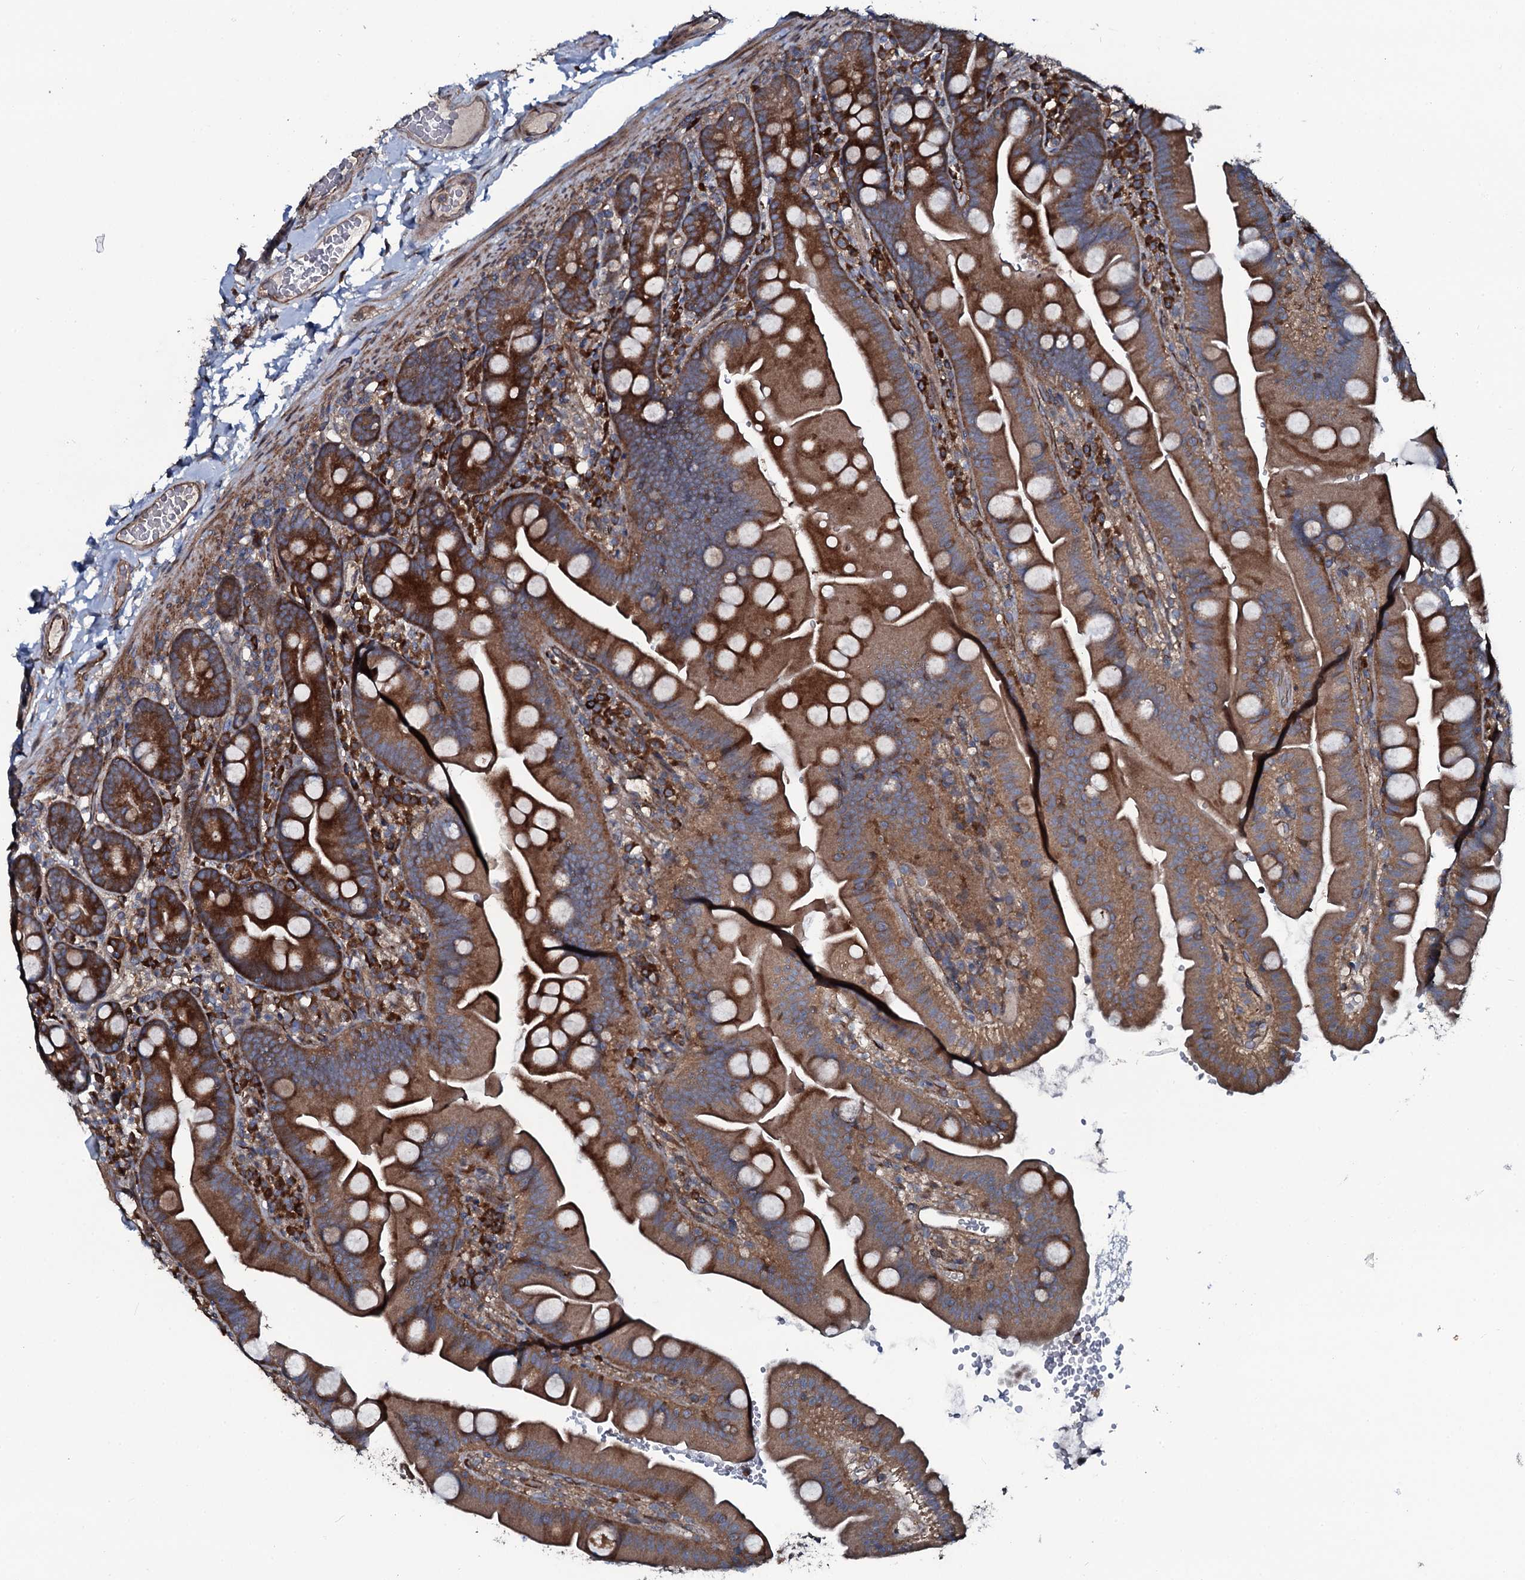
{"staining": {"intensity": "strong", "quantity": "25%-75%", "location": "cytoplasmic/membranous"}, "tissue": "small intestine", "cell_type": "Glandular cells", "image_type": "normal", "snomed": [{"axis": "morphology", "description": "Normal tissue, NOS"}, {"axis": "topography", "description": "Small intestine"}], "caption": "Glandular cells display high levels of strong cytoplasmic/membranous expression in approximately 25%-75% of cells in unremarkable small intestine.", "gene": "USPL1", "patient": {"sex": "female", "age": 68}}